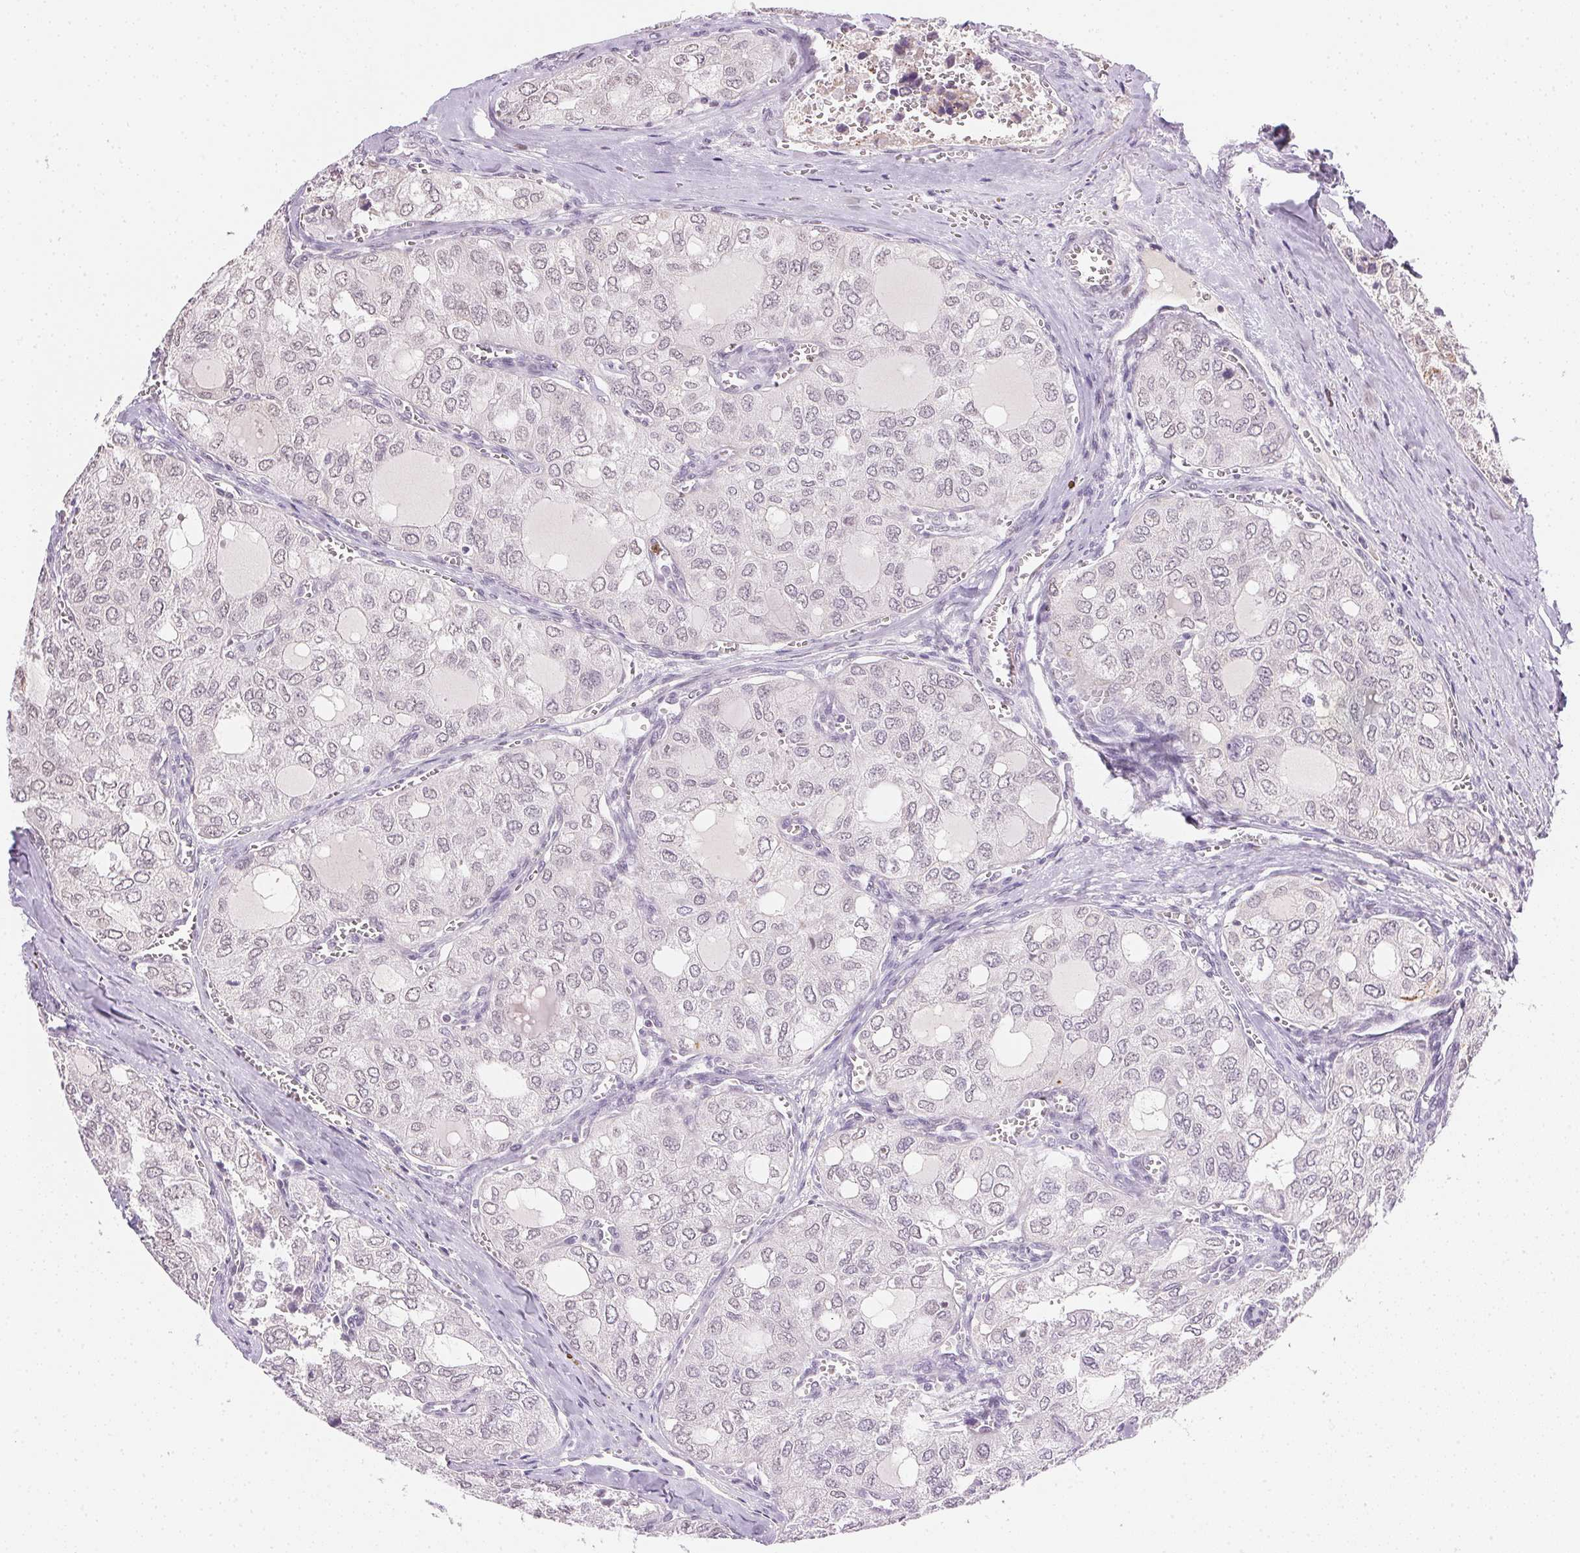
{"staining": {"intensity": "negative", "quantity": "none", "location": "none"}, "tissue": "thyroid cancer", "cell_type": "Tumor cells", "image_type": "cancer", "snomed": [{"axis": "morphology", "description": "Follicular adenoma carcinoma, NOS"}, {"axis": "topography", "description": "Thyroid gland"}], "caption": "Thyroid cancer was stained to show a protein in brown. There is no significant staining in tumor cells.", "gene": "FNDC4", "patient": {"sex": "male", "age": 75}}